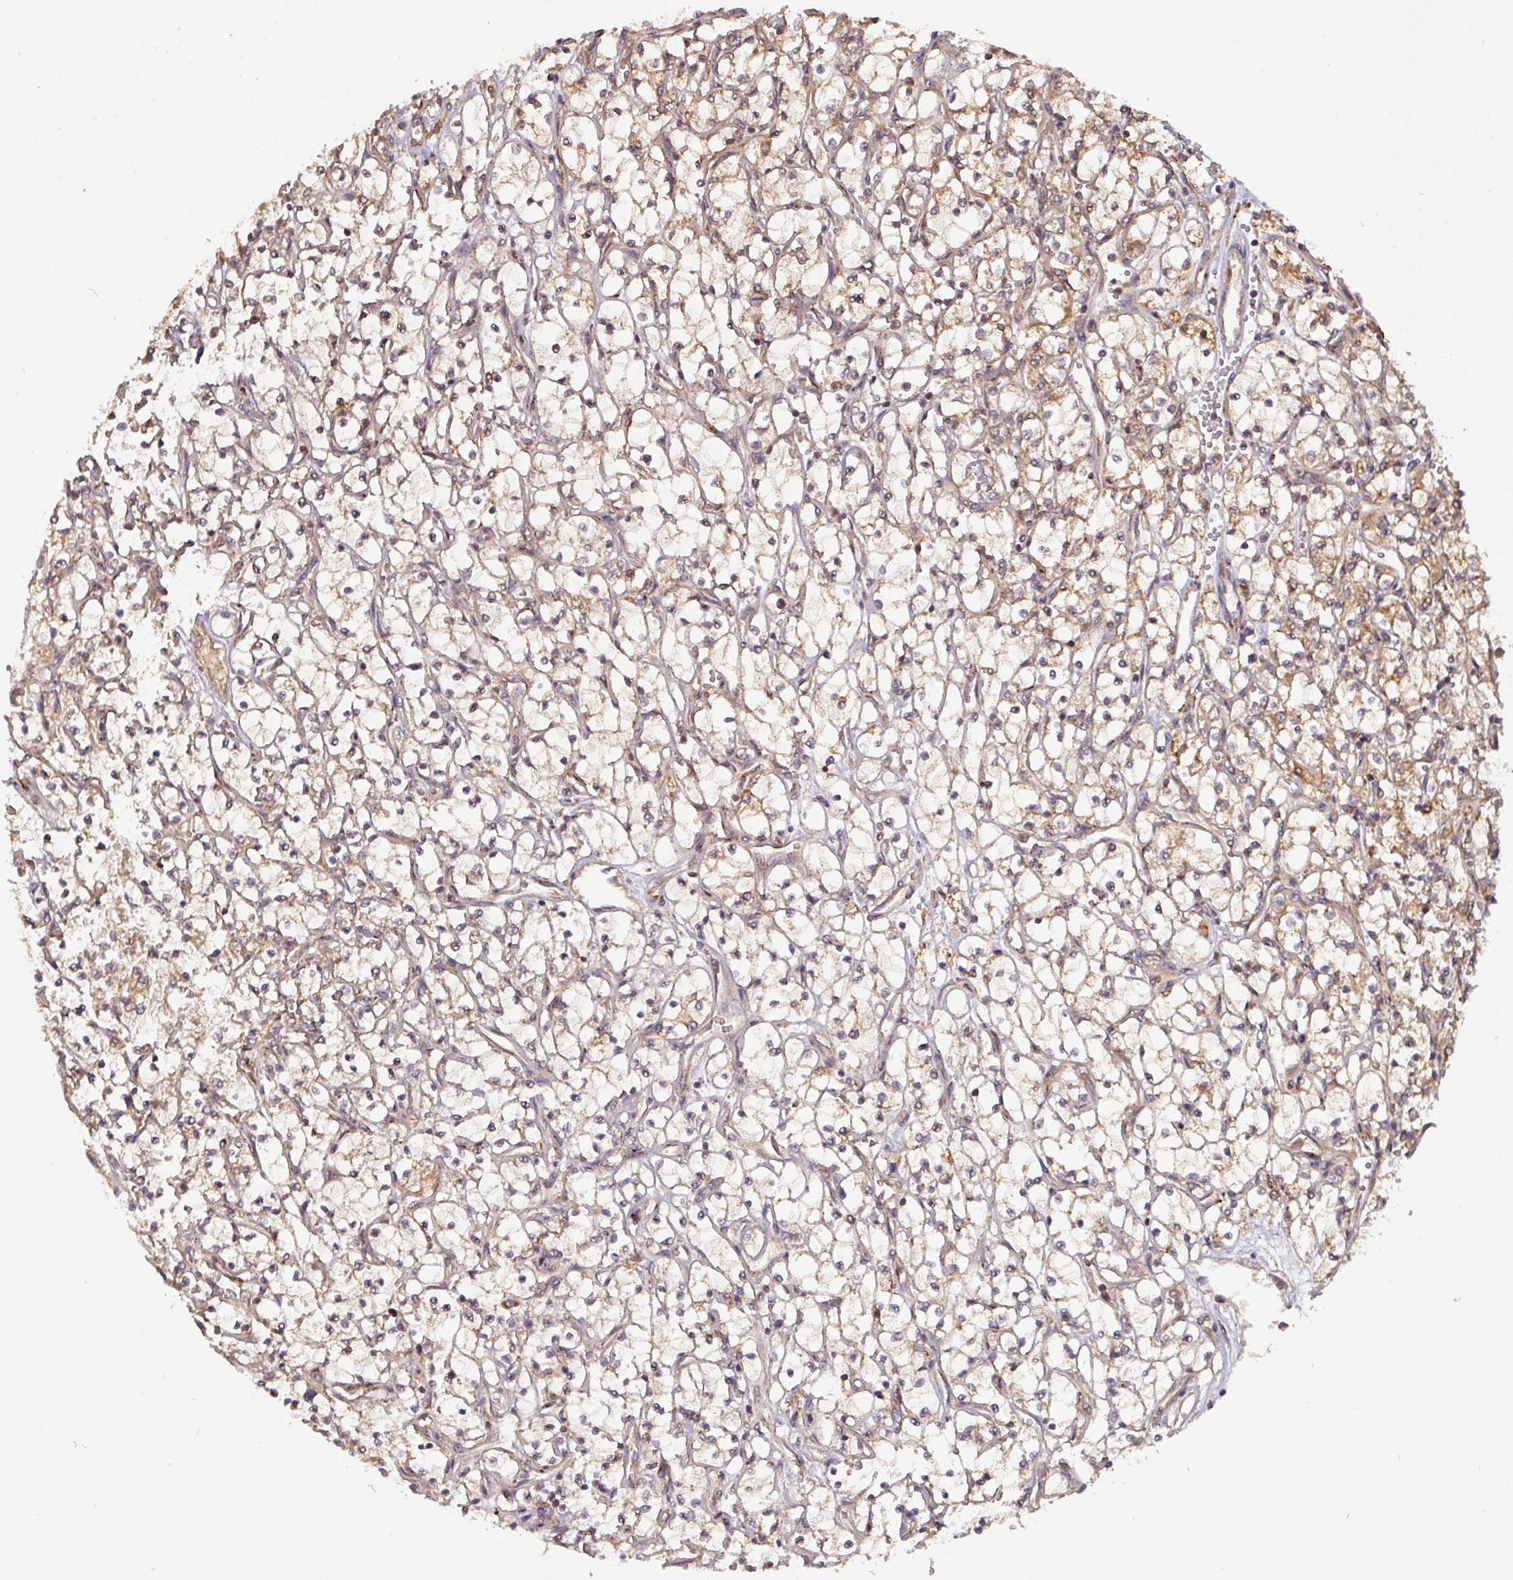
{"staining": {"intensity": "weak", "quantity": "25%-75%", "location": "cytoplasmic/membranous"}, "tissue": "renal cancer", "cell_type": "Tumor cells", "image_type": "cancer", "snomed": [{"axis": "morphology", "description": "Adenocarcinoma, NOS"}, {"axis": "topography", "description": "Kidney"}], "caption": "About 25%-75% of tumor cells in adenocarcinoma (renal) exhibit weak cytoplasmic/membranous protein expression as visualized by brown immunohistochemical staining.", "gene": "MRRF", "patient": {"sex": "female", "age": 69}}